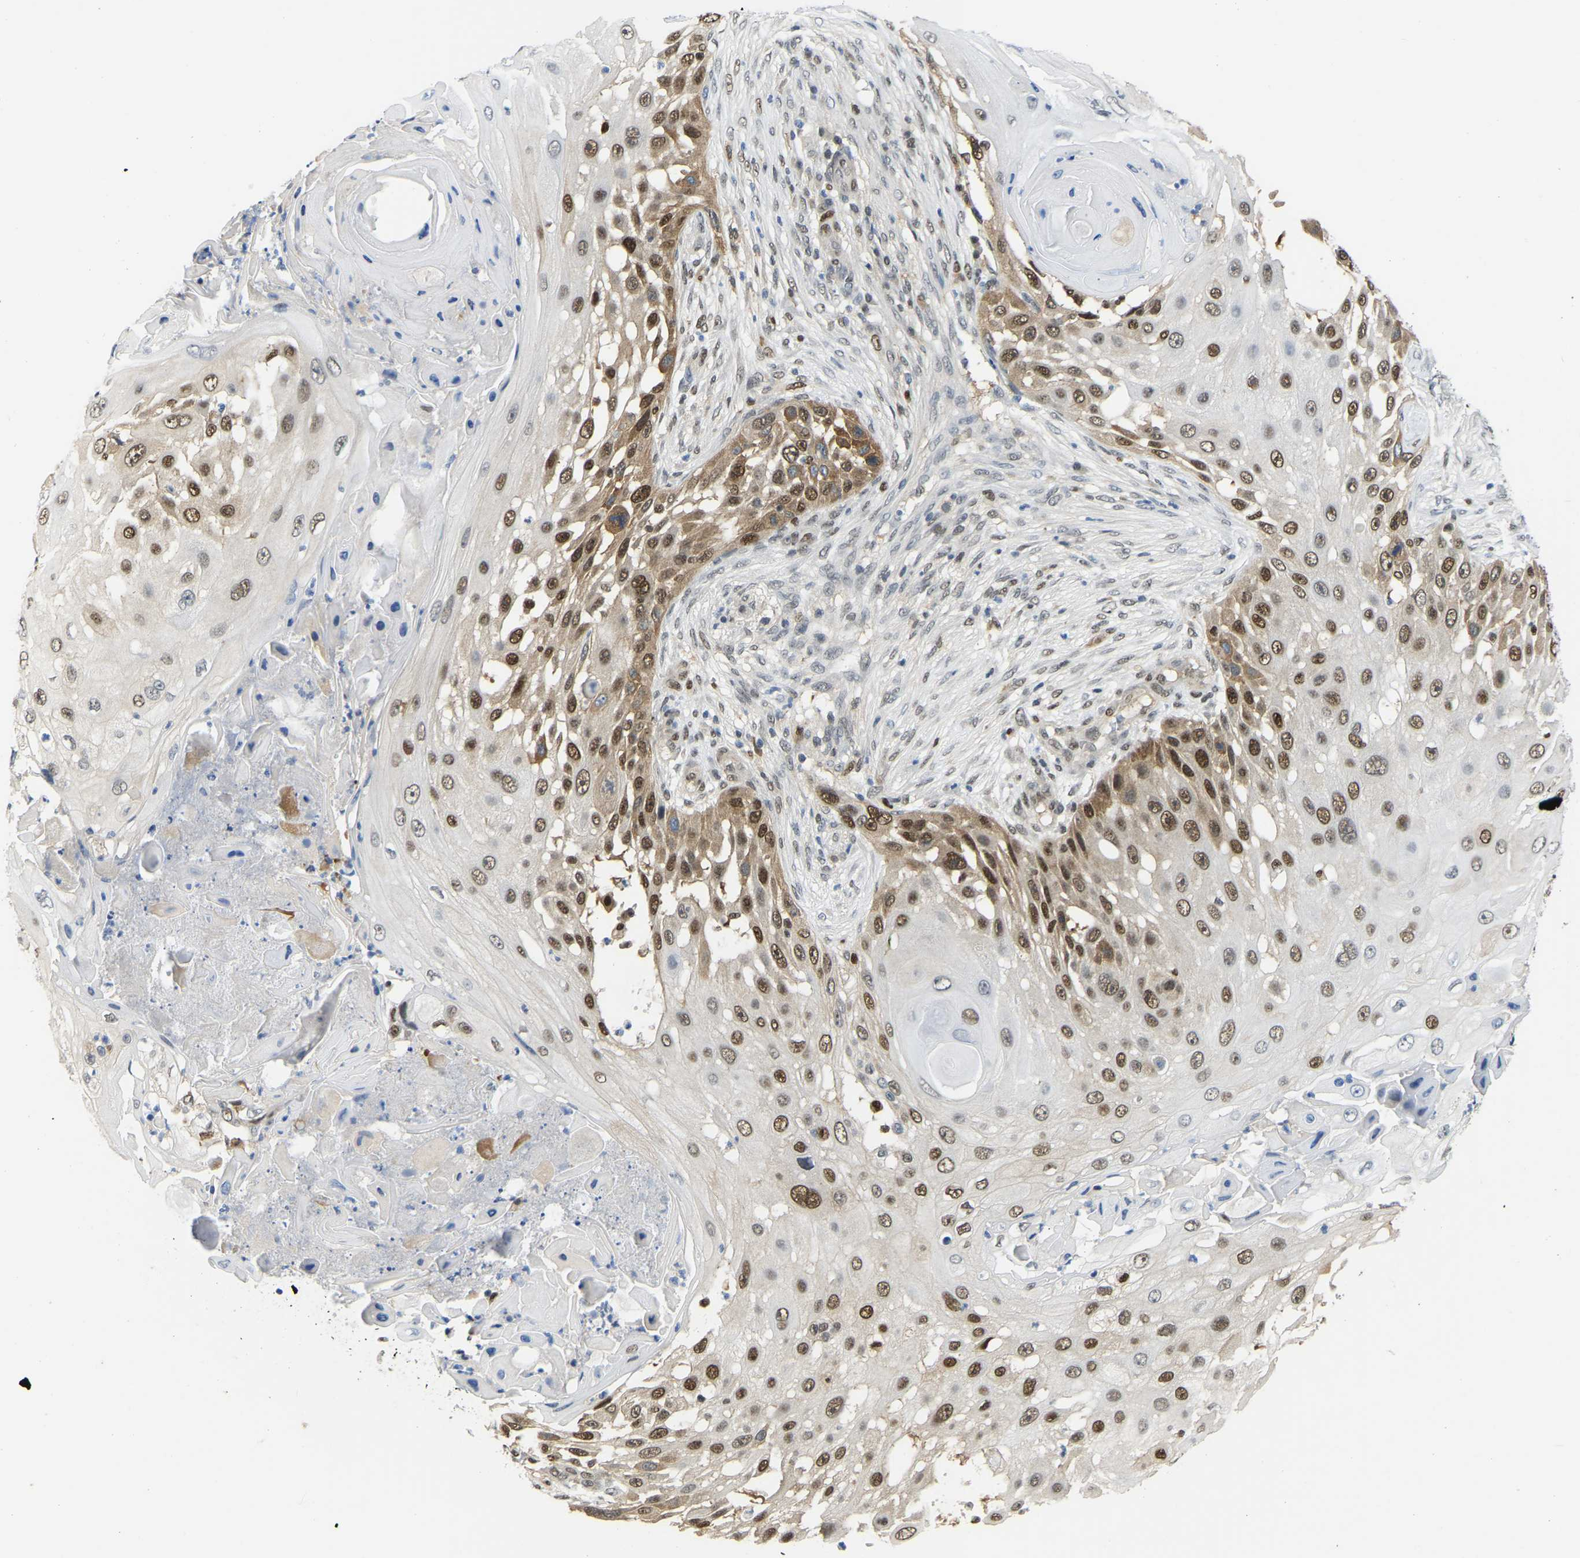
{"staining": {"intensity": "strong", "quantity": ">75%", "location": "nuclear"}, "tissue": "skin cancer", "cell_type": "Tumor cells", "image_type": "cancer", "snomed": [{"axis": "morphology", "description": "Squamous cell carcinoma, NOS"}, {"axis": "topography", "description": "Skin"}], "caption": "A brown stain shows strong nuclear positivity of a protein in skin cancer tumor cells.", "gene": "KLRG2", "patient": {"sex": "female", "age": 44}}